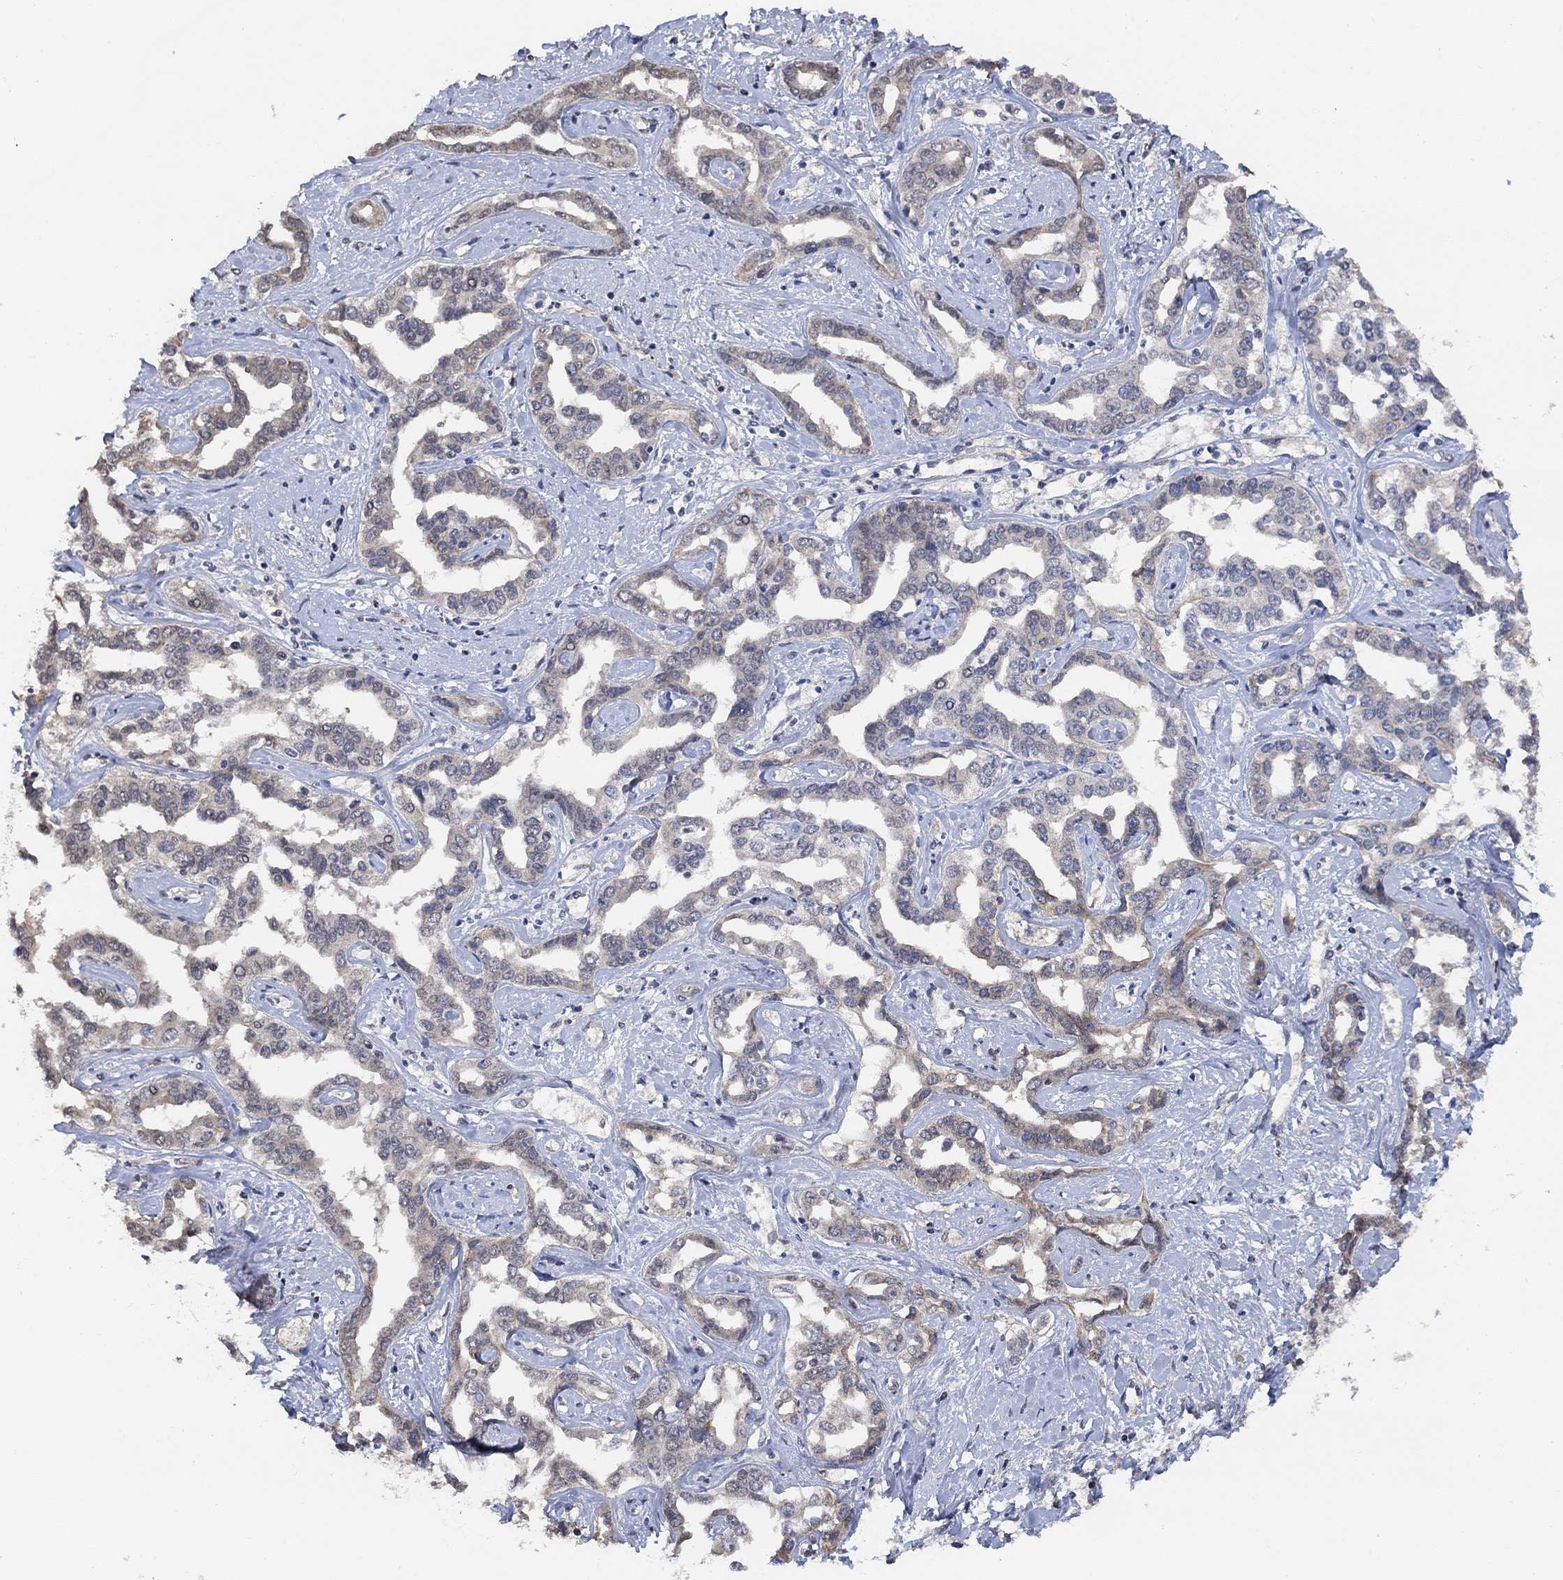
{"staining": {"intensity": "weak", "quantity": "25%-75%", "location": "cytoplasmic/membranous"}, "tissue": "liver cancer", "cell_type": "Tumor cells", "image_type": "cancer", "snomed": [{"axis": "morphology", "description": "Cholangiocarcinoma"}, {"axis": "topography", "description": "Liver"}], "caption": "Liver cancer stained for a protein shows weak cytoplasmic/membranous positivity in tumor cells.", "gene": "UNC5B", "patient": {"sex": "male", "age": 59}}